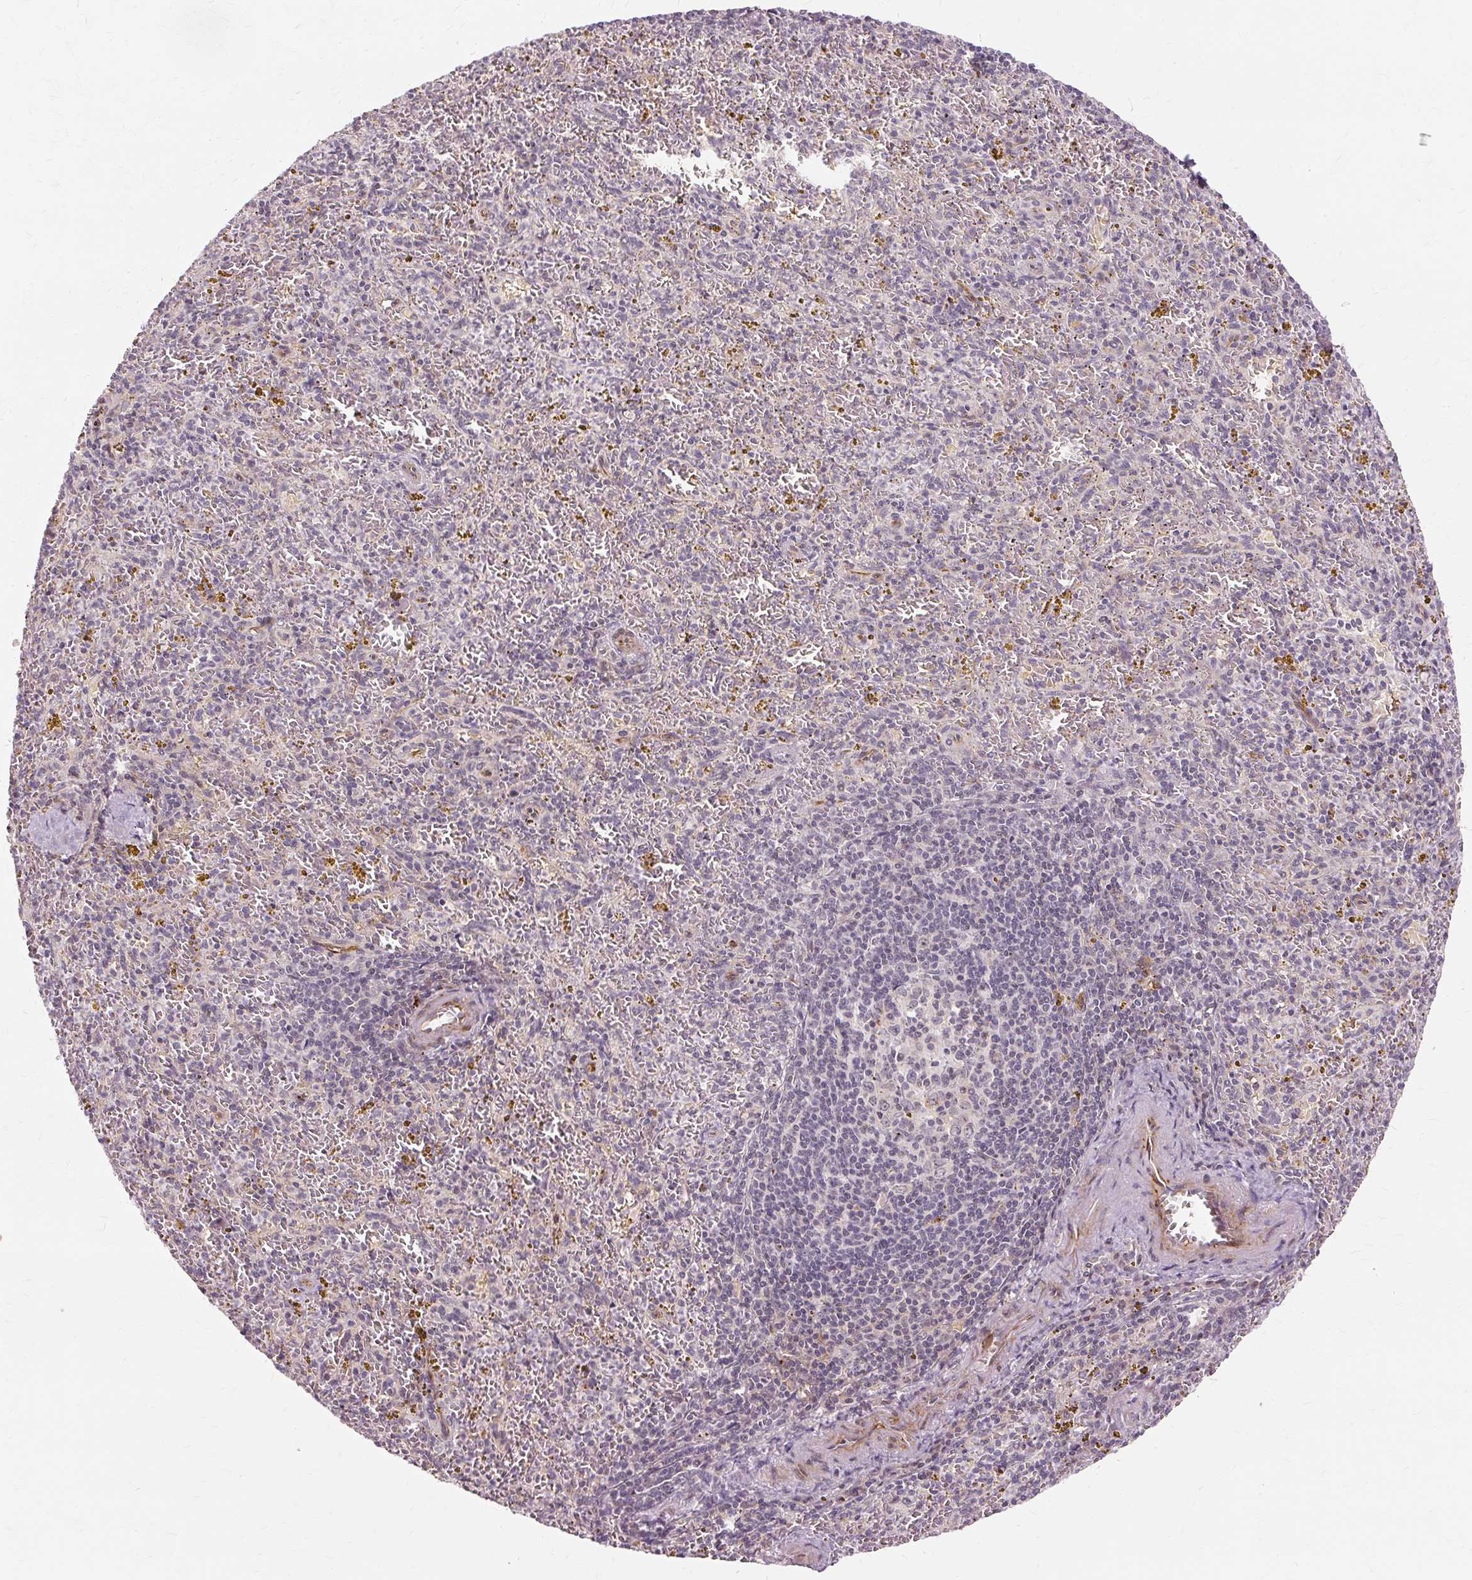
{"staining": {"intensity": "negative", "quantity": "none", "location": "none"}, "tissue": "spleen", "cell_type": "Cells in red pulp", "image_type": "normal", "snomed": [{"axis": "morphology", "description": "Normal tissue, NOS"}, {"axis": "topography", "description": "Spleen"}], "caption": "Cells in red pulp show no significant positivity in benign spleen. Brightfield microscopy of IHC stained with DAB (brown) and hematoxylin (blue), captured at high magnification.", "gene": "MMACHC", "patient": {"sex": "male", "age": 57}}